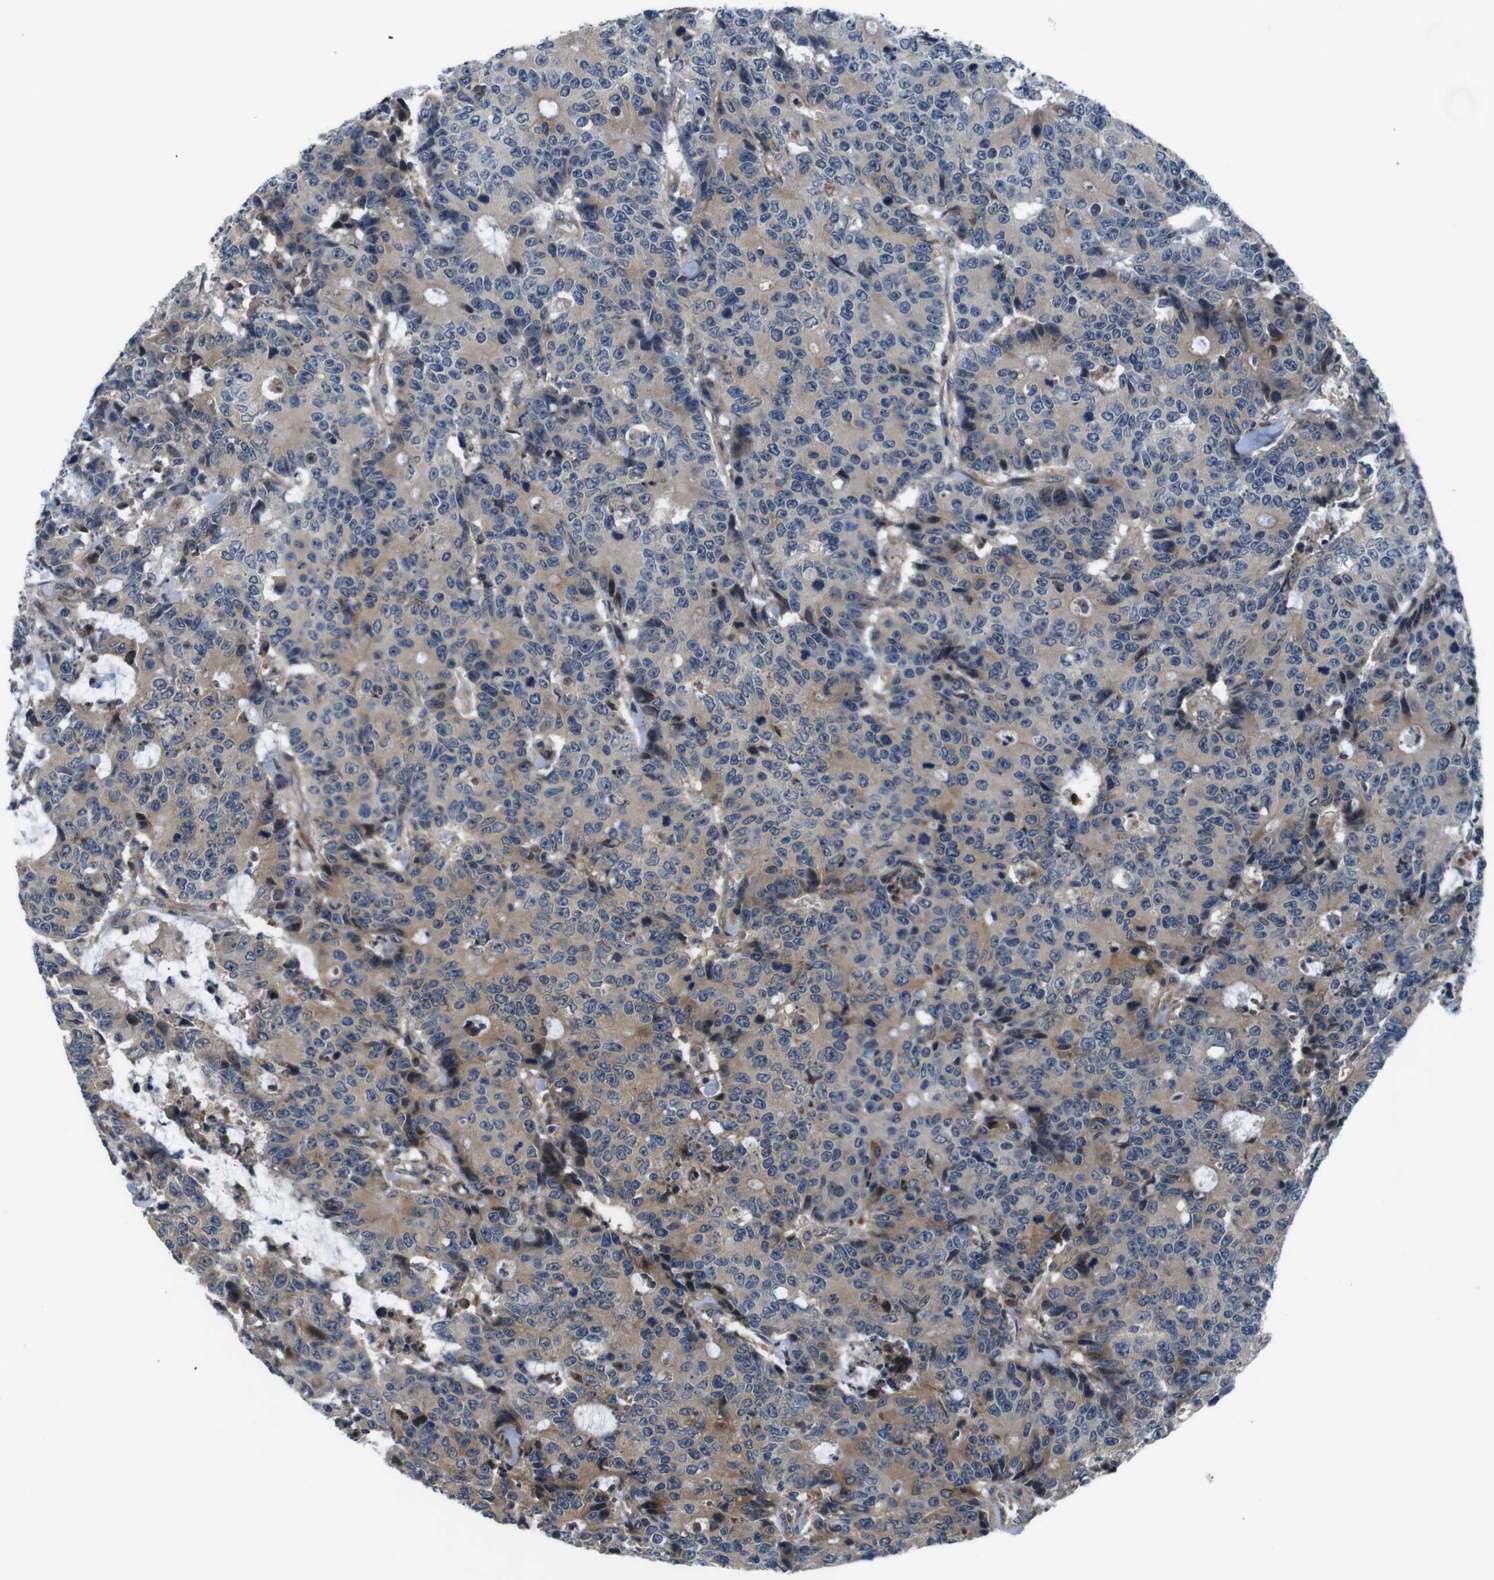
{"staining": {"intensity": "moderate", "quantity": ">75%", "location": "cytoplasmic/membranous"}, "tissue": "colorectal cancer", "cell_type": "Tumor cells", "image_type": "cancer", "snomed": [{"axis": "morphology", "description": "Adenocarcinoma, NOS"}, {"axis": "topography", "description": "Colon"}], "caption": "IHC image of neoplastic tissue: human adenocarcinoma (colorectal) stained using immunohistochemistry shows medium levels of moderate protein expression localized specifically in the cytoplasmic/membranous of tumor cells, appearing as a cytoplasmic/membranous brown color.", "gene": "JAK1", "patient": {"sex": "female", "age": 86}}